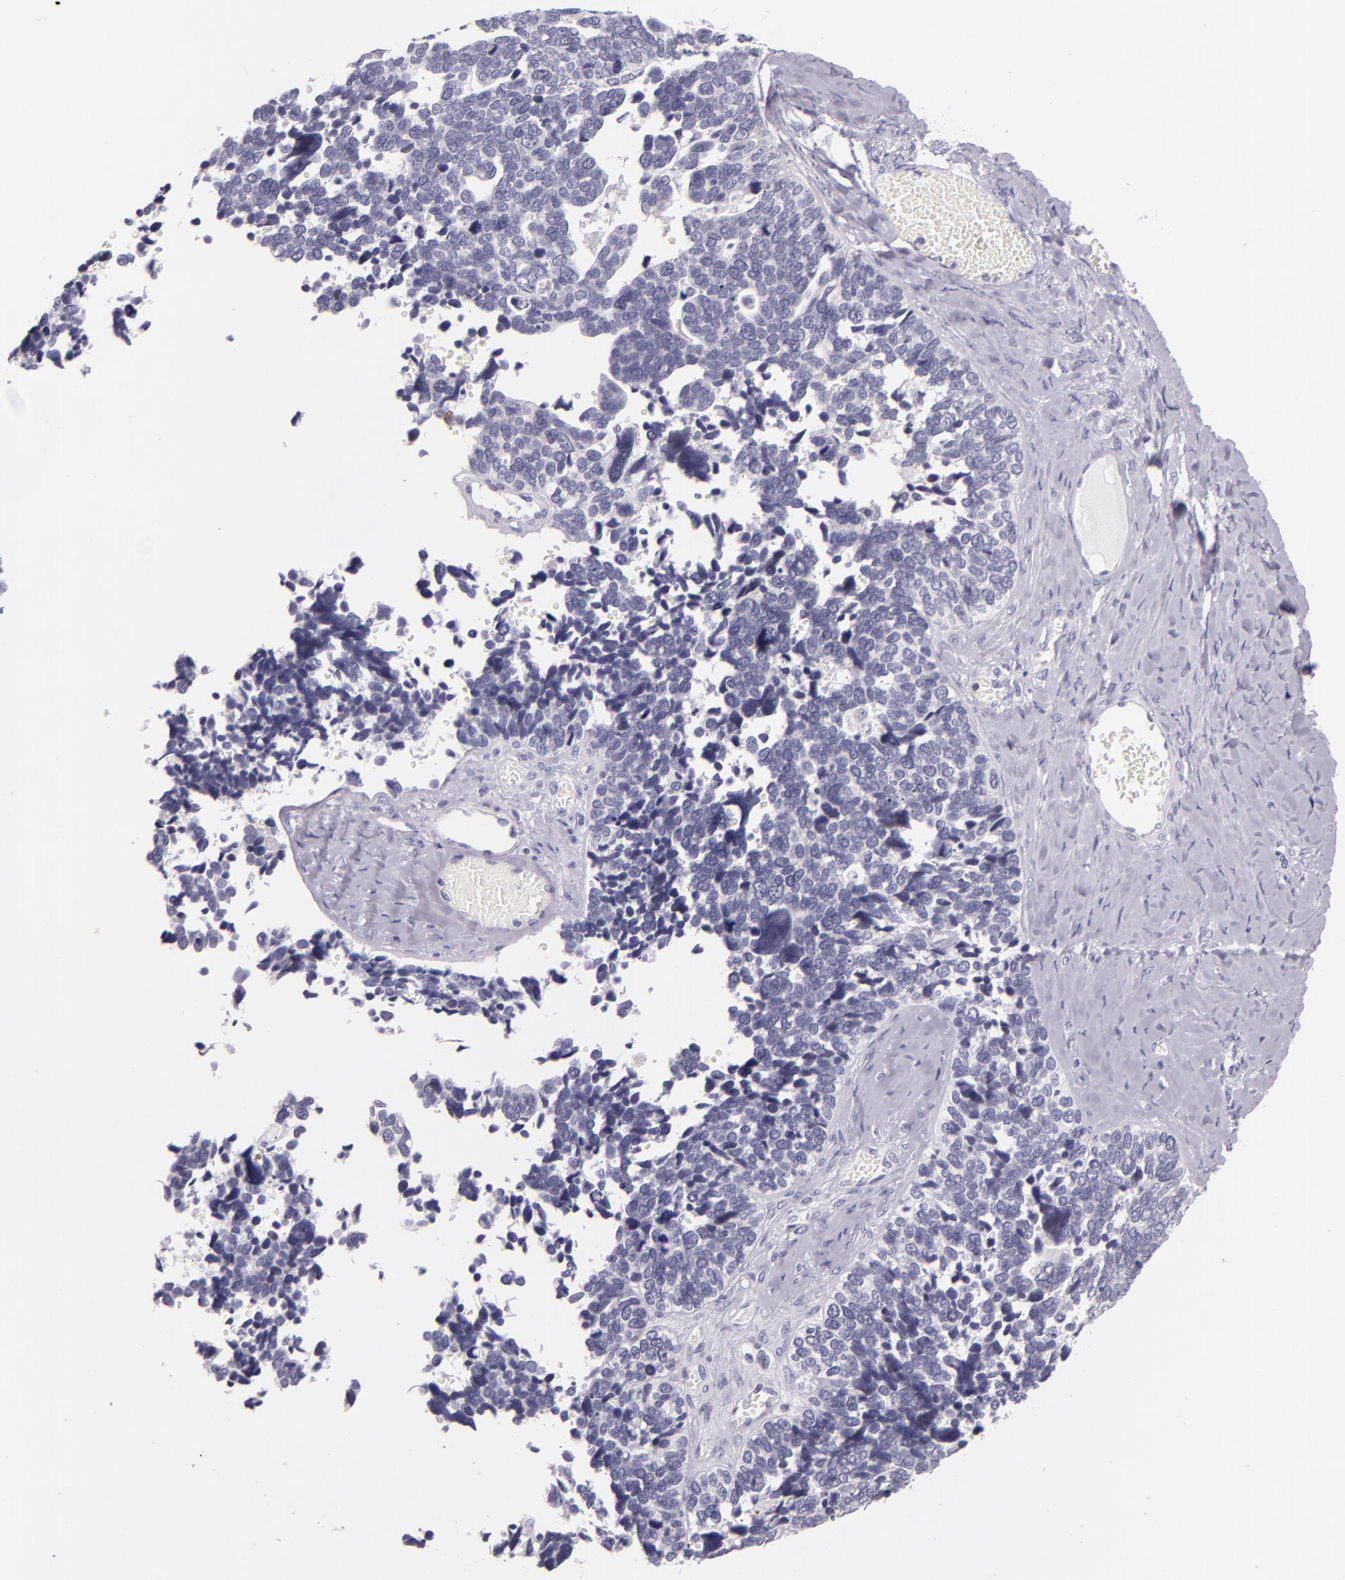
{"staining": {"intensity": "negative", "quantity": "none", "location": "none"}, "tissue": "ovarian cancer", "cell_type": "Tumor cells", "image_type": "cancer", "snomed": [{"axis": "morphology", "description": "Cystadenocarcinoma, serous, NOS"}, {"axis": "topography", "description": "Ovary"}], "caption": "This is a histopathology image of immunohistochemistry staining of ovarian cancer (serous cystadenocarcinoma), which shows no staining in tumor cells.", "gene": "HSP90AA1", "patient": {"sex": "female", "age": 77}}